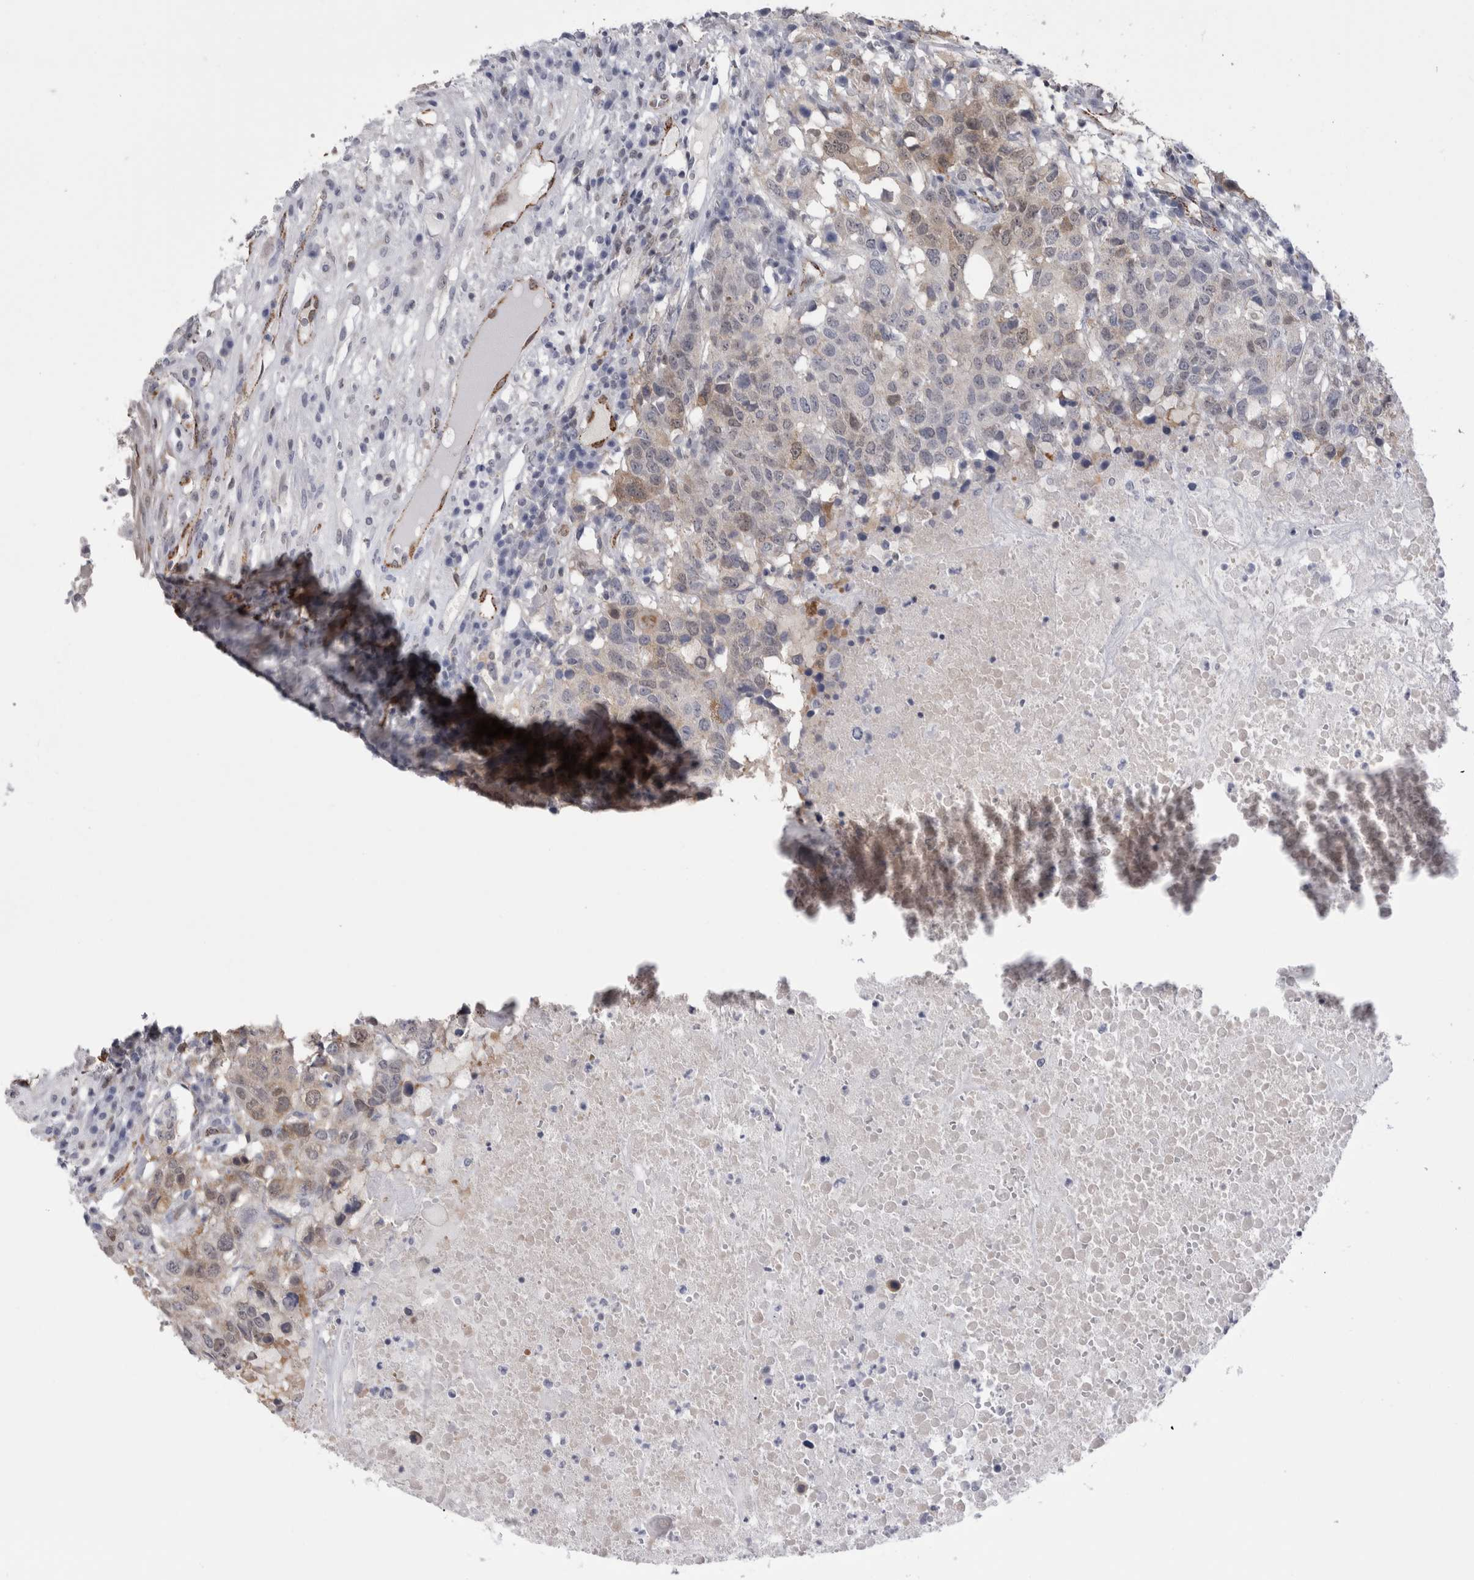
{"staining": {"intensity": "weak", "quantity": "25%-75%", "location": "cytoplasmic/membranous"}, "tissue": "head and neck cancer", "cell_type": "Tumor cells", "image_type": "cancer", "snomed": [{"axis": "morphology", "description": "Squamous cell carcinoma, NOS"}, {"axis": "topography", "description": "Head-Neck"}], "caption": "Protein staining reveals weak cytoplasmic/membranous staining in approximately 25%-75% of tumor cells in head and neck squamous cell carcinoma. (DAB (3,3'-diaminobenzidine) = brown stain, brightfield microscopy at high magnification).", "gene": "ACOT7", "patient": {"sex": "male", "age": 66}}